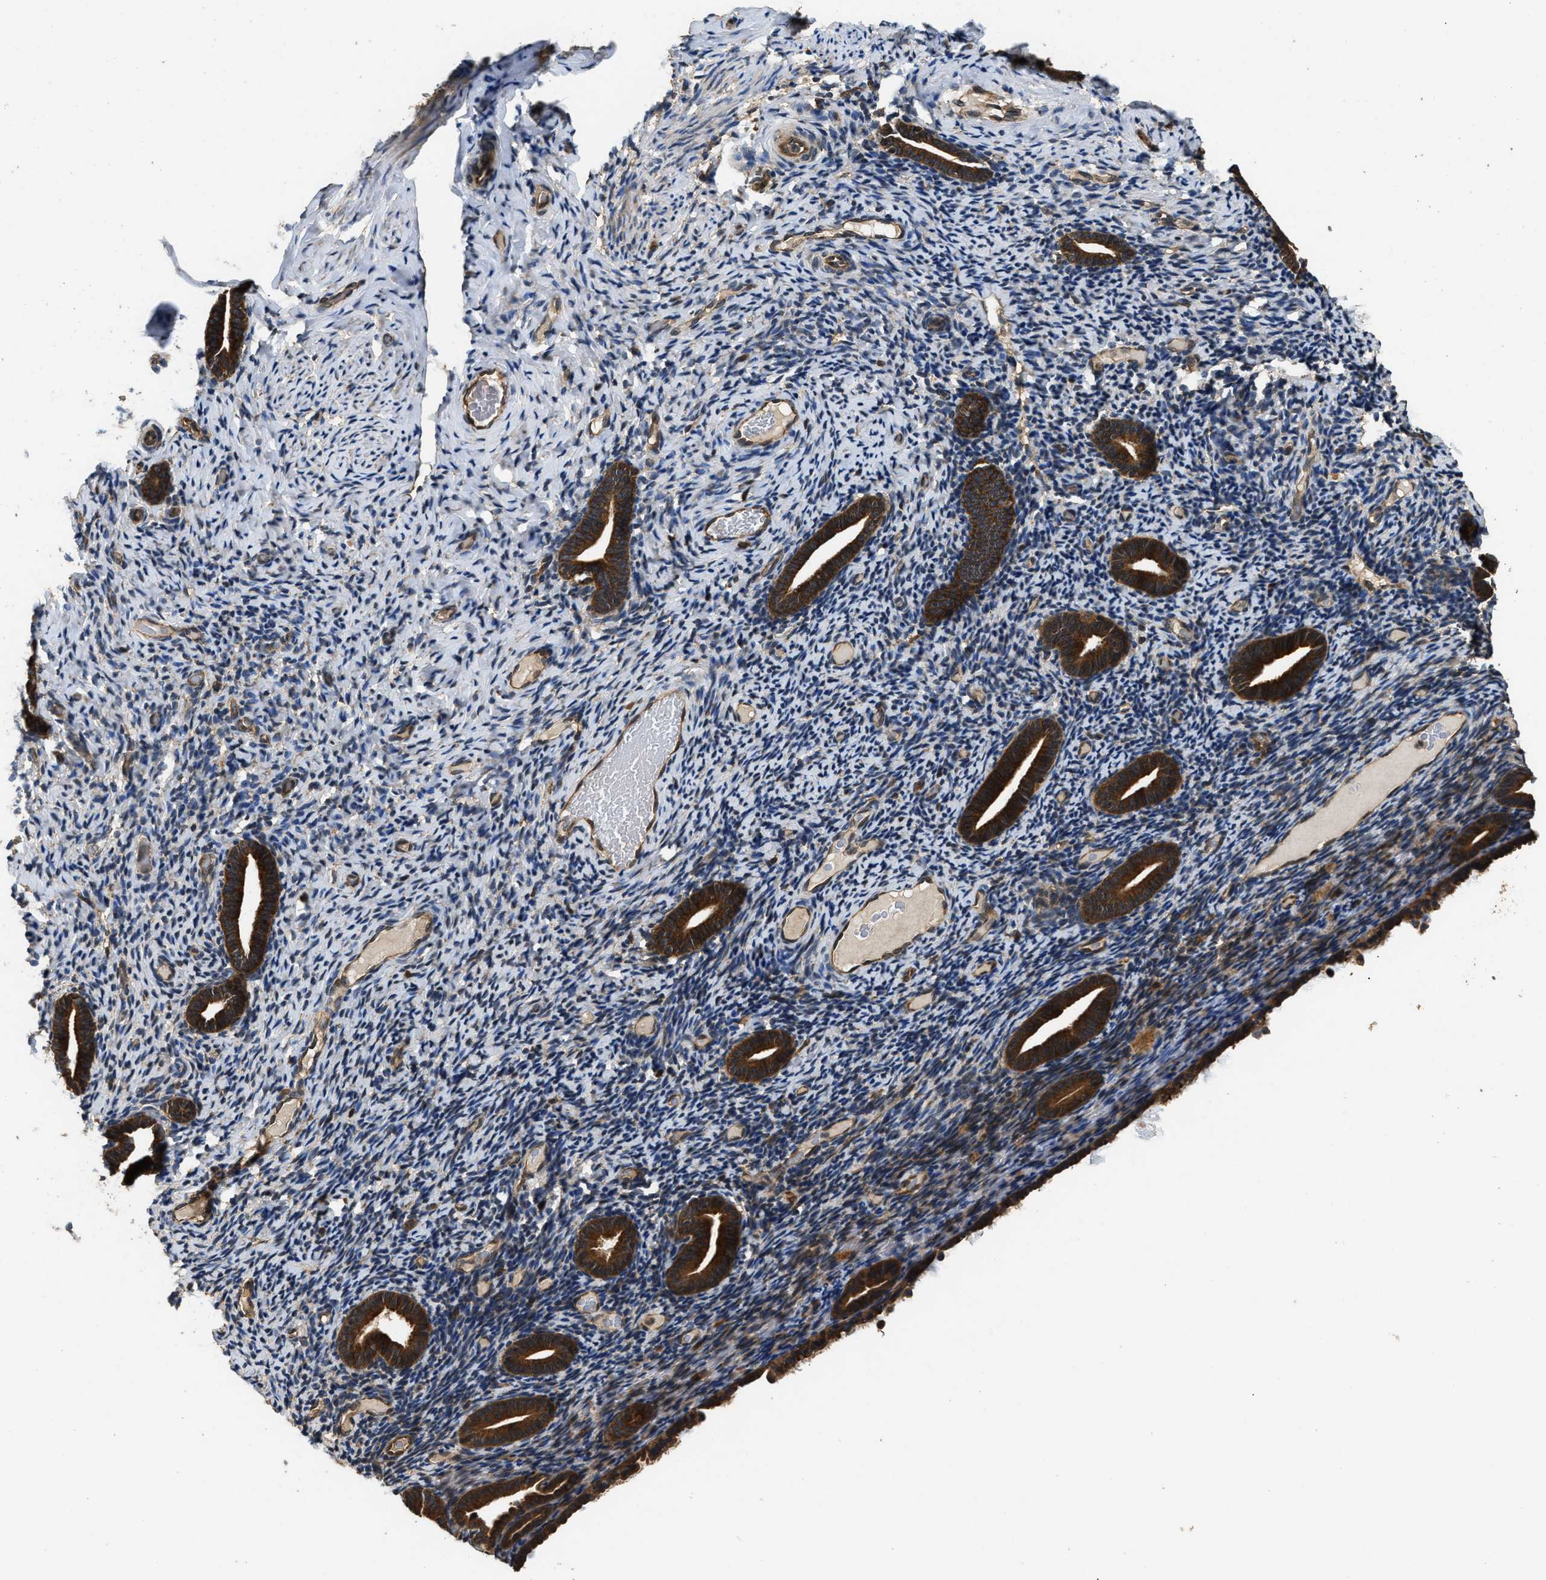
{"staining": {"intensity": "weak", "quantity": "<25%", "location": "cytoplasmic/membranous"}, "tissue": "endometrium", "cell_type": "Cells in endometrial stroma", "image_type": "normal", "snomed": [{"axis": "morphology", "description": "Normal tissue, NOS"}, {"axis": "topography", "description": "Endometrium"}], "caption": "This is an immunohistochemistry micrograph of unremarkable endometrium. There is no expression in cells in endometrial stroma.", "gene": "DNAJC2", "patient": {"sex": "female", "age": 51}}